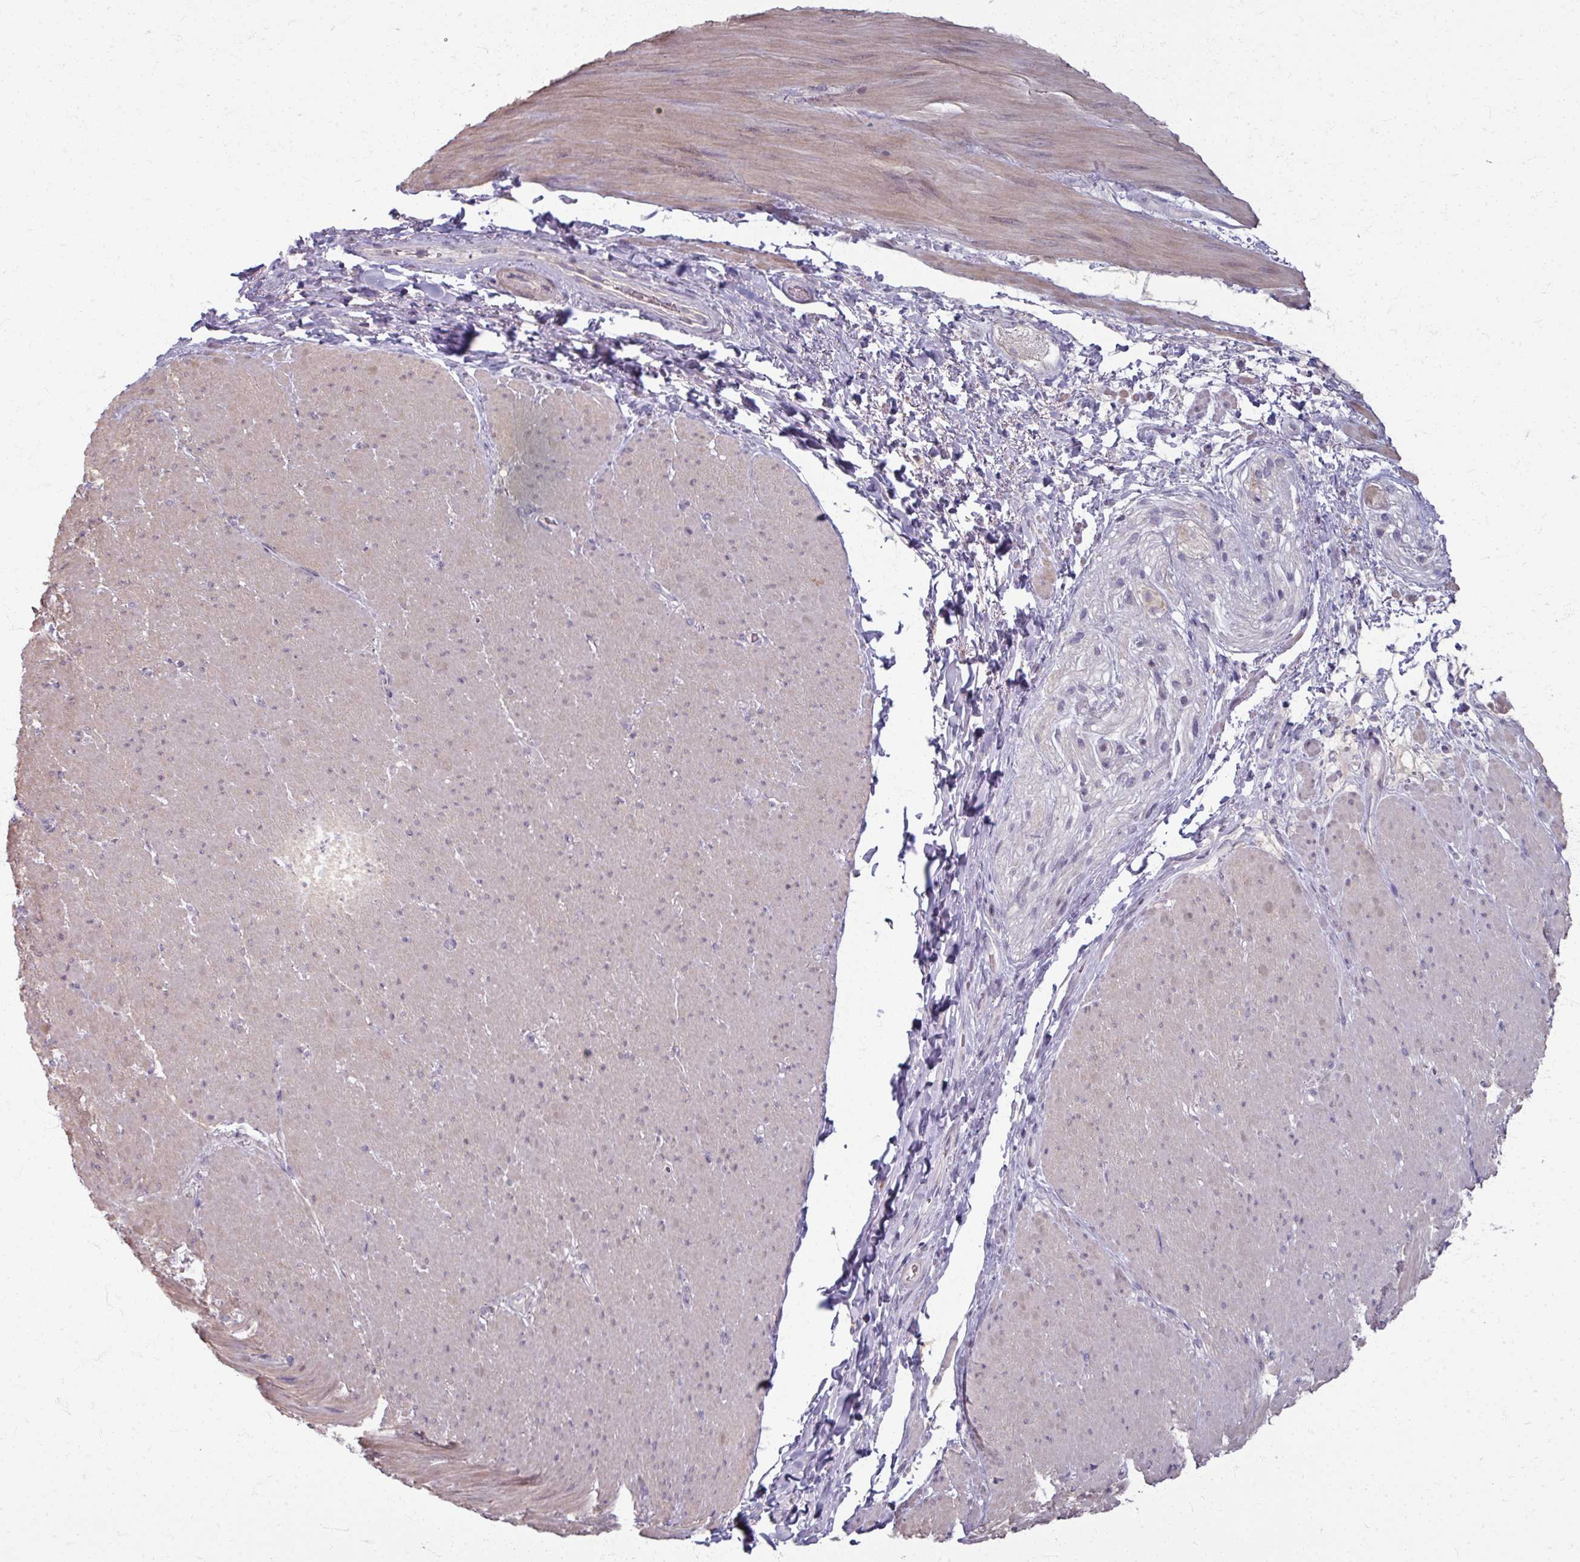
{"staining": {"intensity": "weak", "quantity": ">75%", "location": "cytoplasmic/membranous"}, "tissue": "smooth muscle", "cell_type": "Smooth muscle cells", "image_type": "normal", "snomed": [{"axis": "morphology", "description": "Normal tissue, NOS"}, {"axis": "topography", "description": "Smooth muscle"}, {"axis": "topography", "description": "Rectum"}], "caption": "This micrograph exhibits IHC staining of benign smooth muscle, with low weak cytoplasmic/membranous positivity in approximately >75% of smooth muscle cells.", "gene": "TTLL7", "patient": {"sex": "male", "age": 53}}